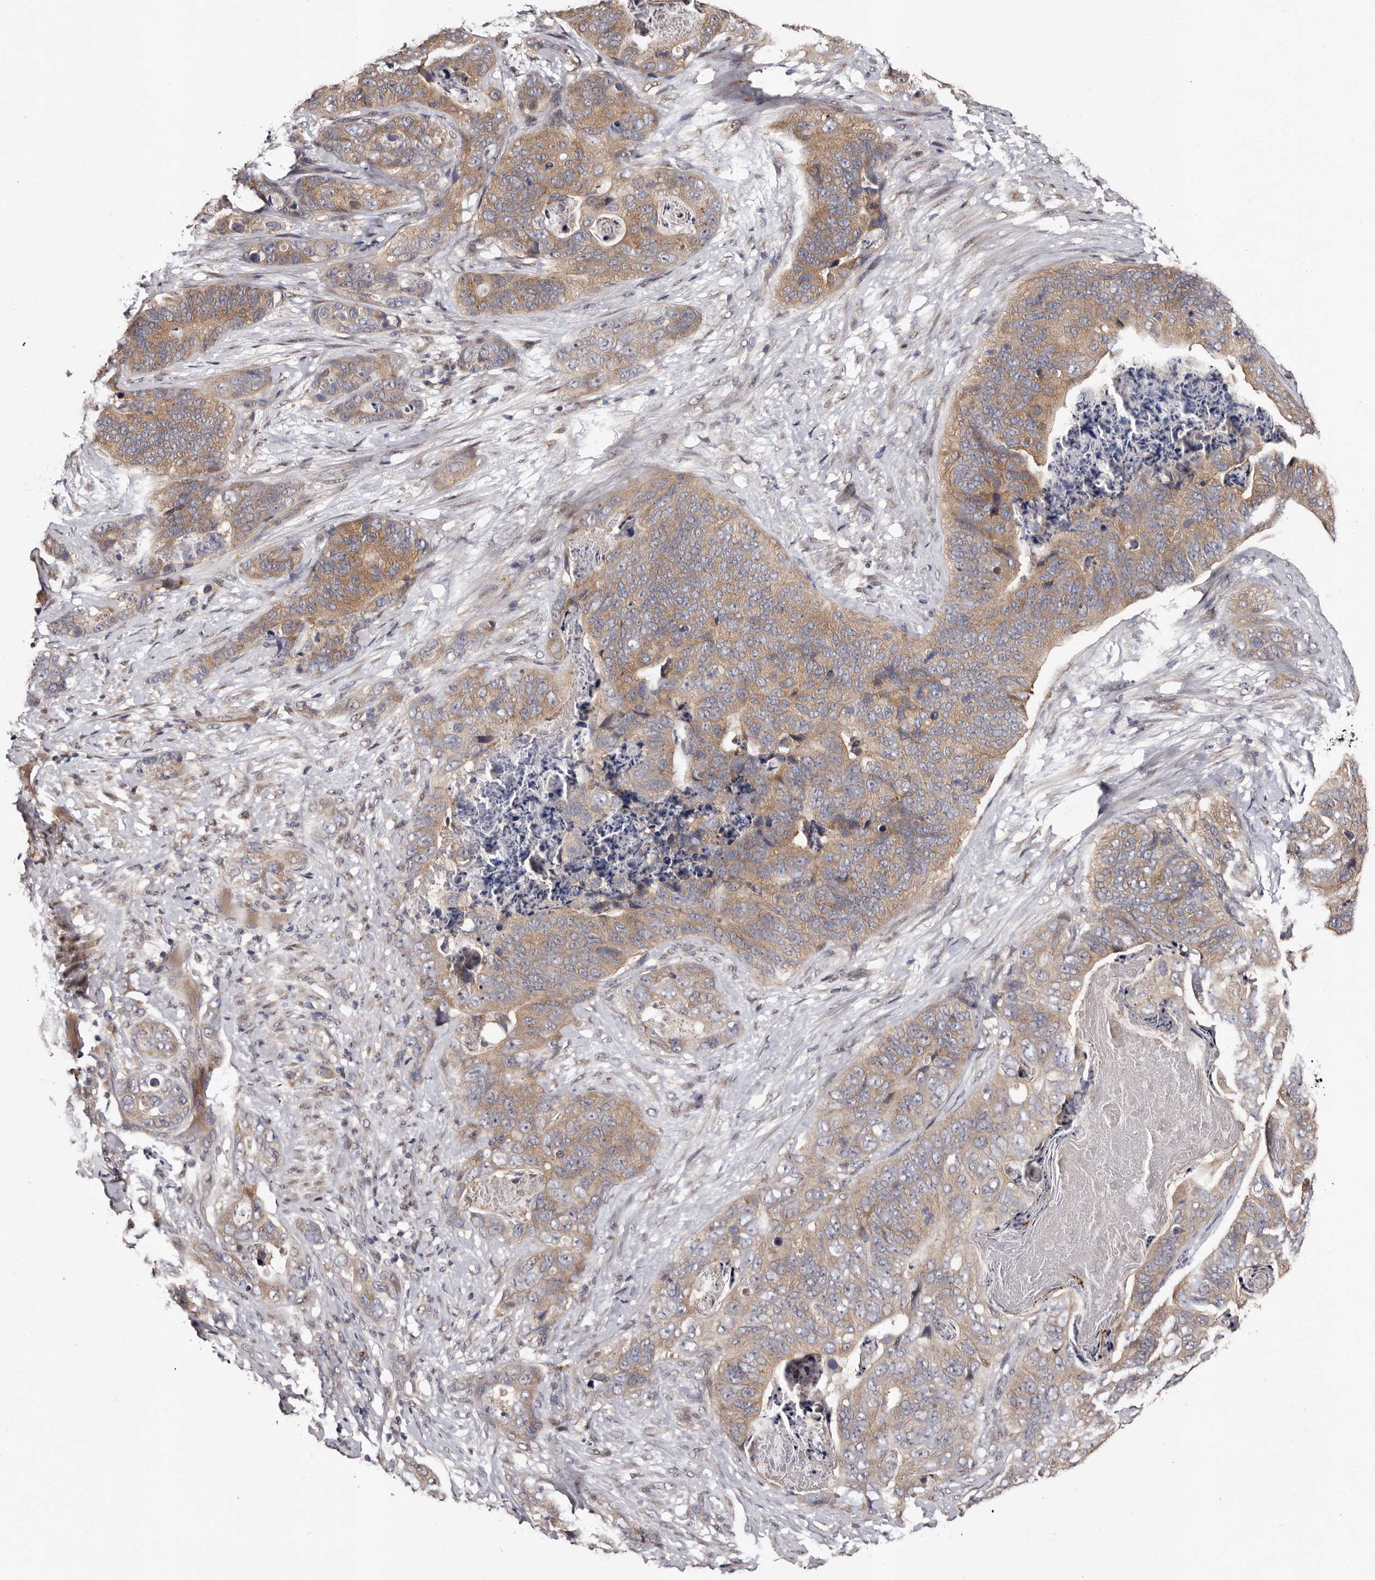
{"staining": {"intensity": "moderate", "quantity": ">75%", "location": "cytoplasmic/membranous"}, "tissue": "stomach cancer", "cell_type": "Tumor cells", "image_type": "cancer", "snomed": [{"axis": "morphology", "description": "Normal tissue, NOS"}, {"axis": "morphology", "description": "Adenocarcinoma, NOS"}, {"axis": "topography", "description": "Stomach"}], "caption": "Approximately >75% of tumor cells in stomach cancer (adenocarcinoma) demonstrate moderate cytoplasmic/membranous protein staining as visualized by brown immunohistochemical staining.", "gene": "FAM91A1", "patient": {"sex": "female", "age": 89}}